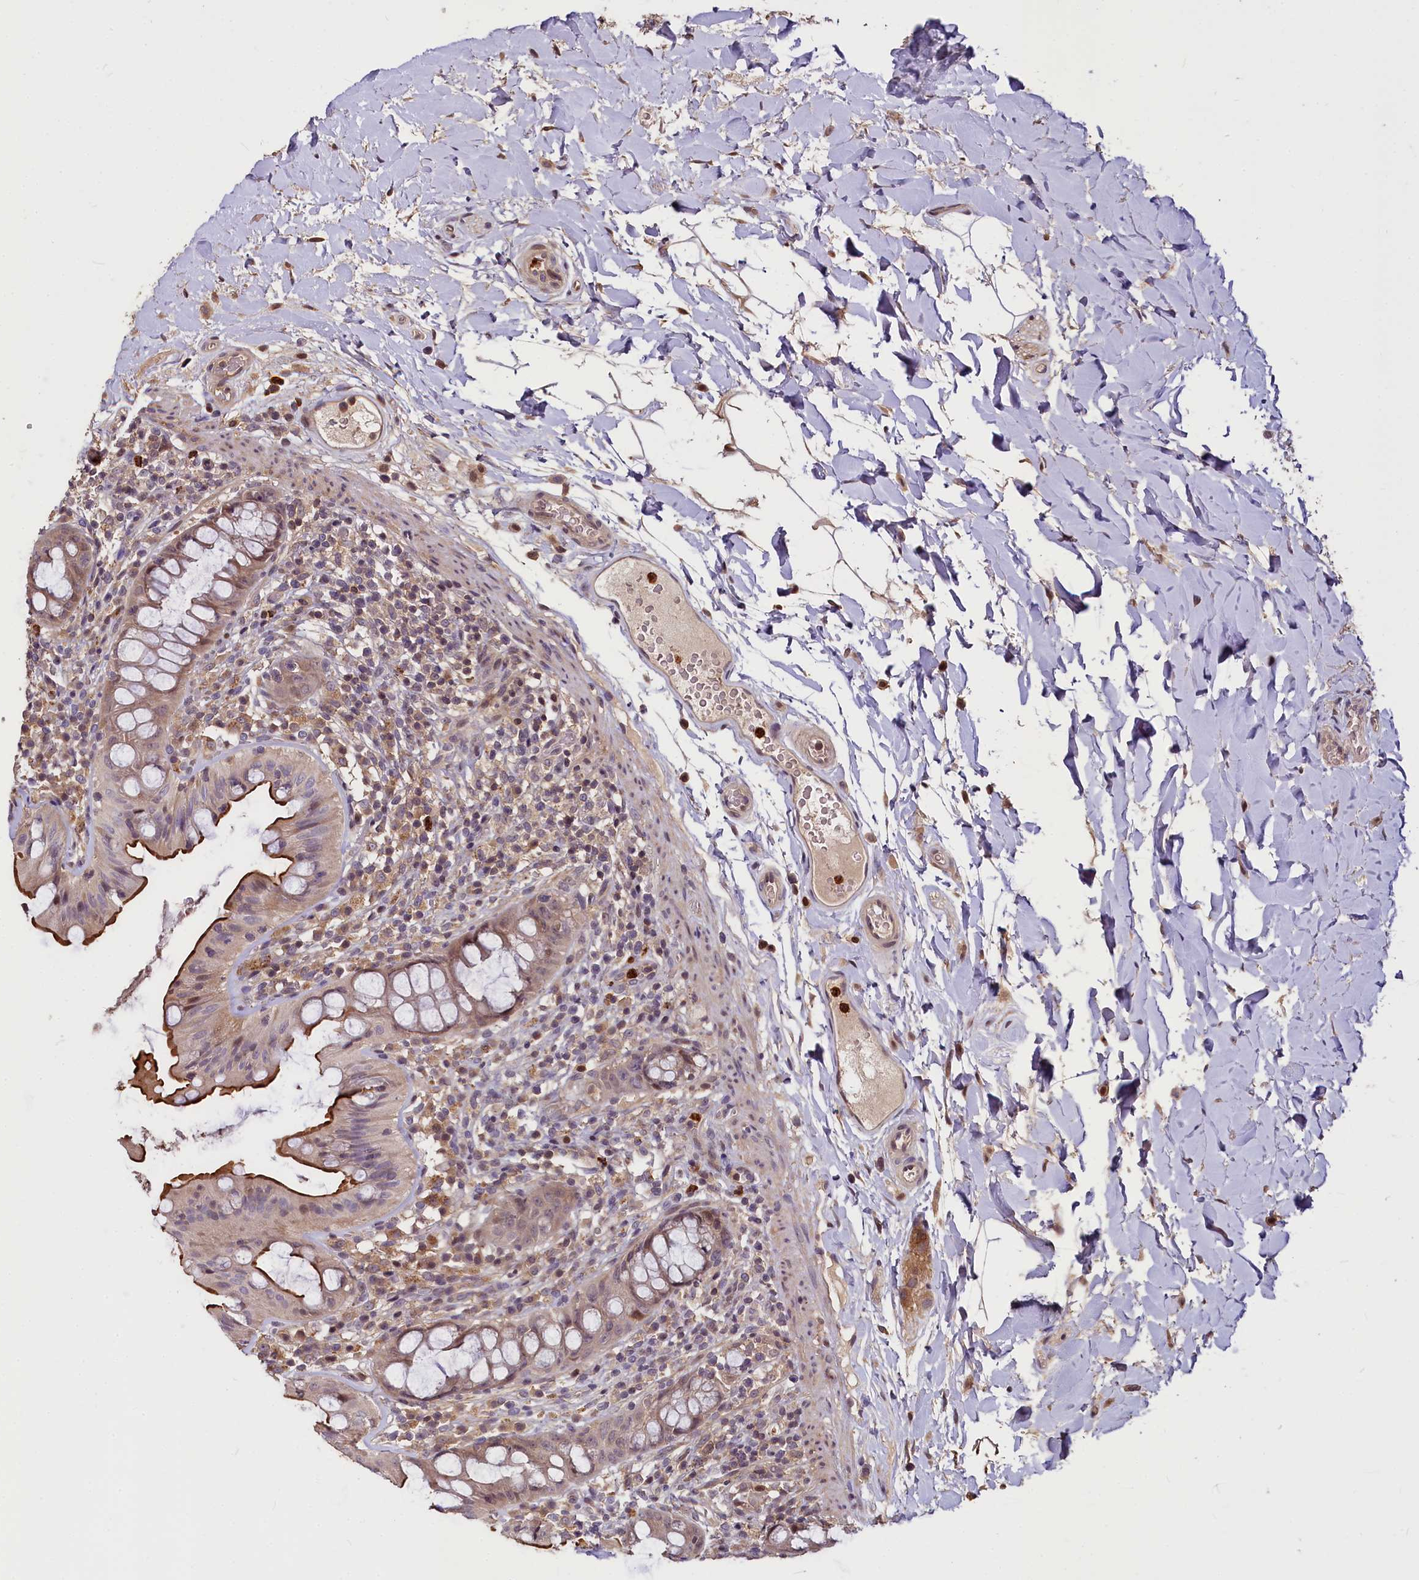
{"staining": {"intensity": "moderate", "quantity": "25%-75%", "location": "cytoplasmic/membranous"}, "tissue": "rectum", "cell_type": "Glandular cells", "image_type": "normal", "snomed": [{"axis": "morphology", "description": "Normal tissue, NOS"}, {"axis": "topography", "description": "Rectum"}], "caption": "An IHC photomicrograph of normal tissue is shown. Protein staining in brown highlights moderate cytoplasmic/membranous positivity in rectum within glandular cells.", "gene": "ATG101", "patient": {"sex": "female", "age": 57}}